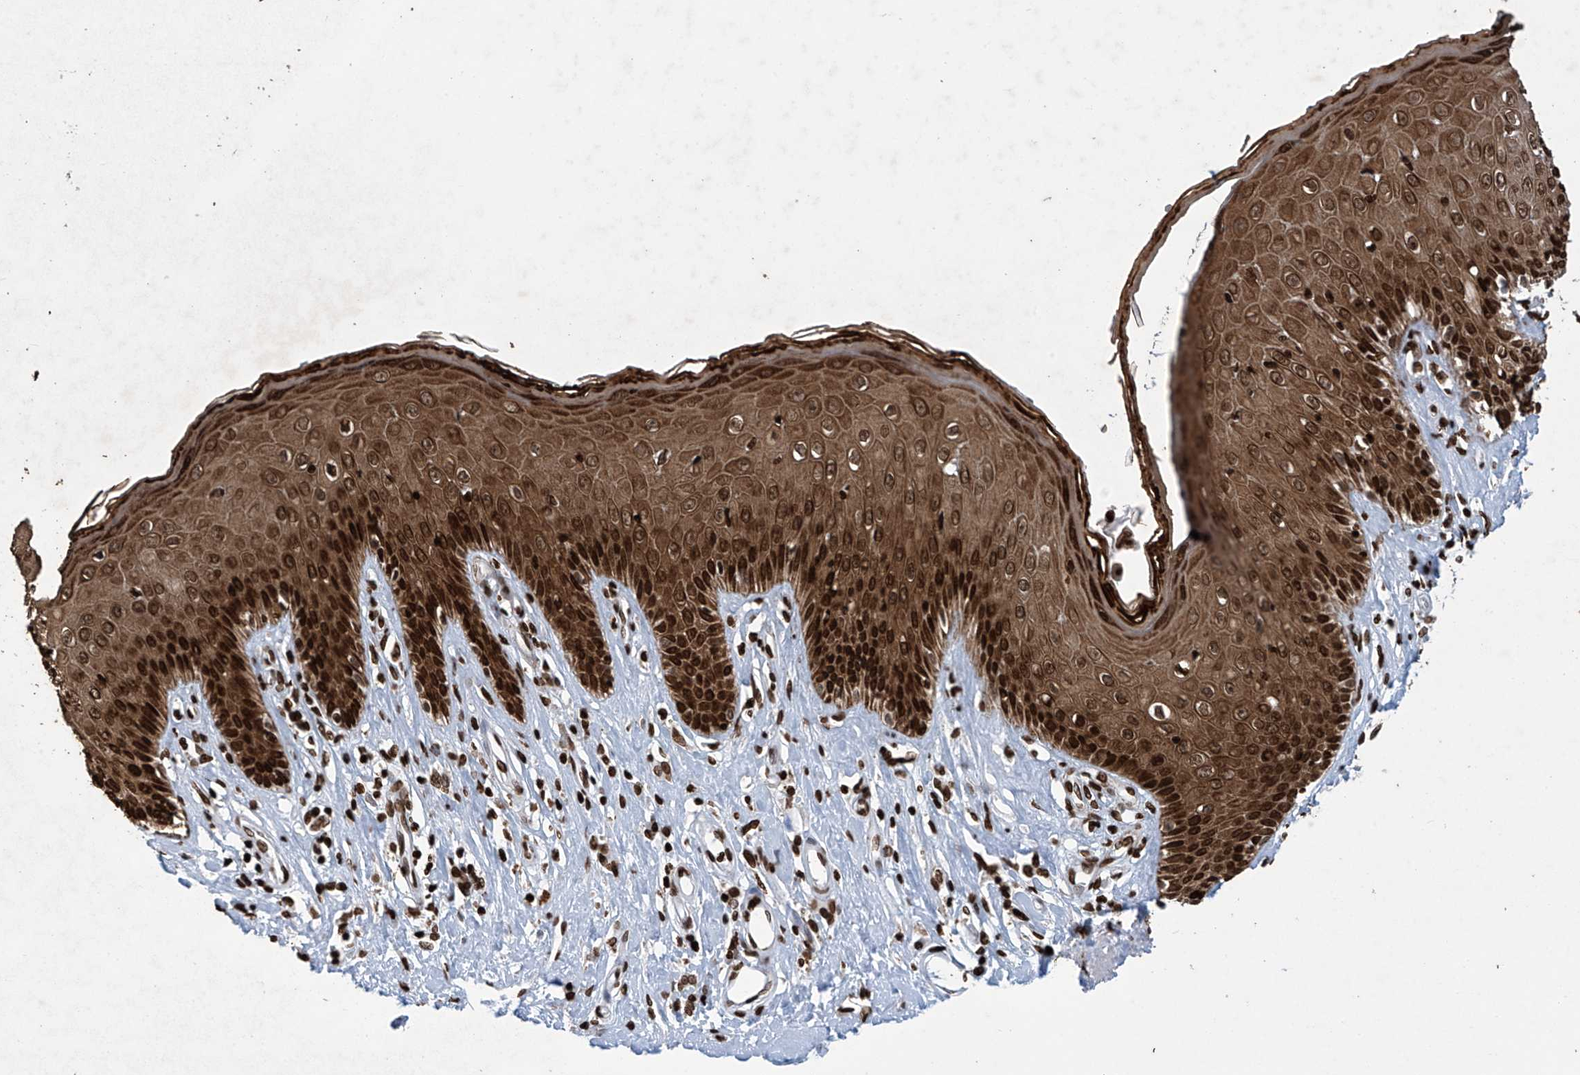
{"staining": {"intensity": "strong", "quantity": ">75%", "location": "cytoplasmic/membranous,nuclear"}, "tissue": "skin", "cell_type": "Epidermal cells", "image_type": "normal", "snomed": [{"axis": "morphology", "description": "Normal tissue, NOS"}, {"axis": "morphology", "description": "Squamous cell carcinoma, NOS"}, {"axis": "topography", "description": "Vulva"}], "caption": "DAB immunohistochemical staining of normal skin reveals strong cytoplasmic/membranous,nuclear protein expression in approximately >75% of epidermal cells. (brown staining indicates protein expression, while blue staining denotes nuclei).", "gene": "H4C16", "patient": {"sex": "female", "age": 85}}